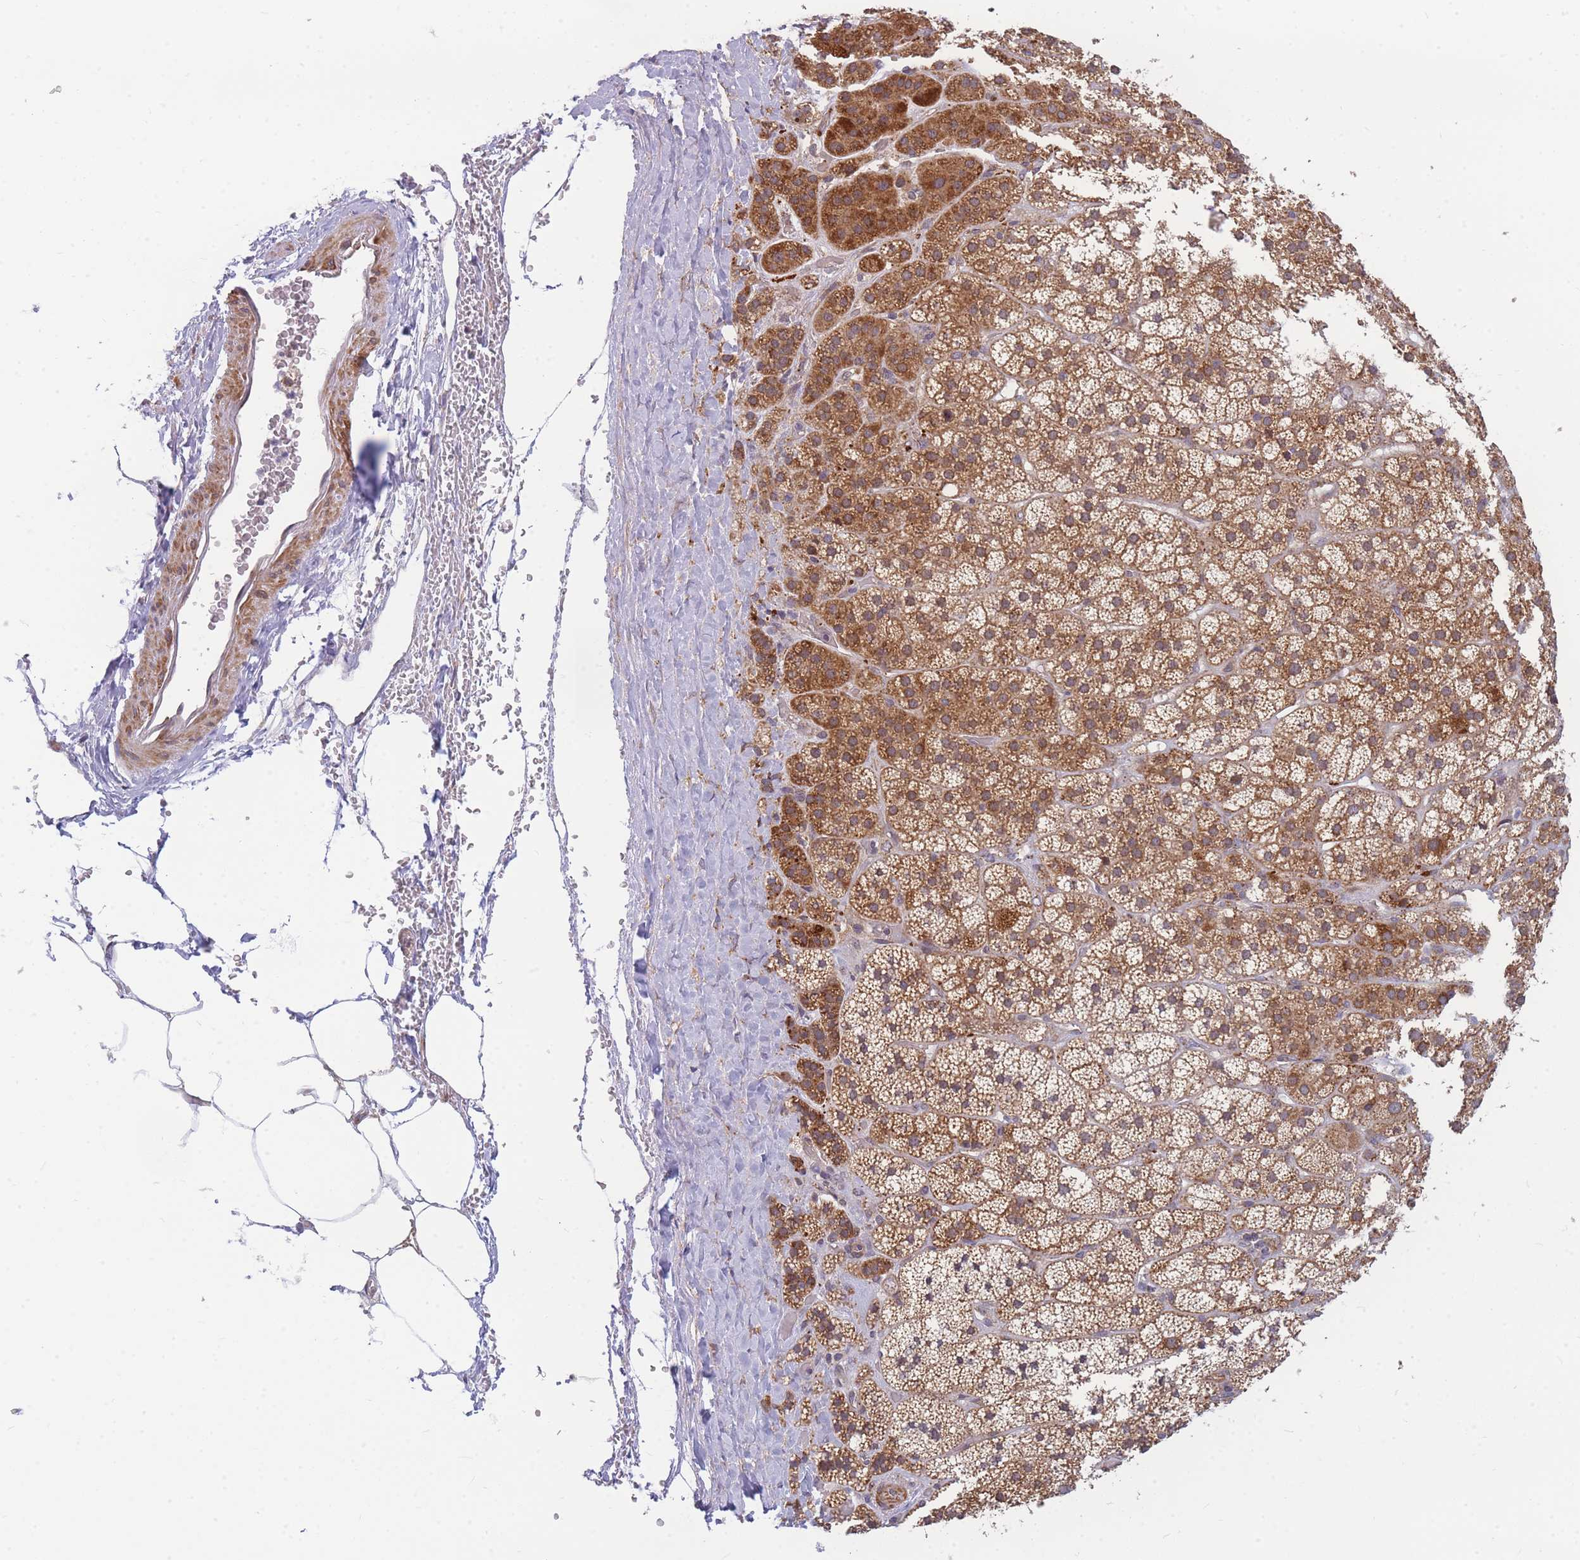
{"staining": {"intensity": "moderate", "quantity": ">75%", "location": "cytoplasmic/membranous"}, "tissue": "adrenal gland", "cell_type": "Glandular cells", "image_type": "normal", "snomed": [{"axis": "morphology", "description": "Normal tissue, NOS"}, {"axis": "topography", "description": "Adrenal gland"}], "caption": "High-power microscopy captured an immunohistochemistry (IHC) photomicrograph of benign adrenal gland, revealing moderate cytoplasmic/membranous staining in about >75% of glandular cells. (DAB IHC, brown staining for protein, blue staining for nuclei).", "gene": "ENSG00000276345", "patient": {"sex": "female", "age": 70}}